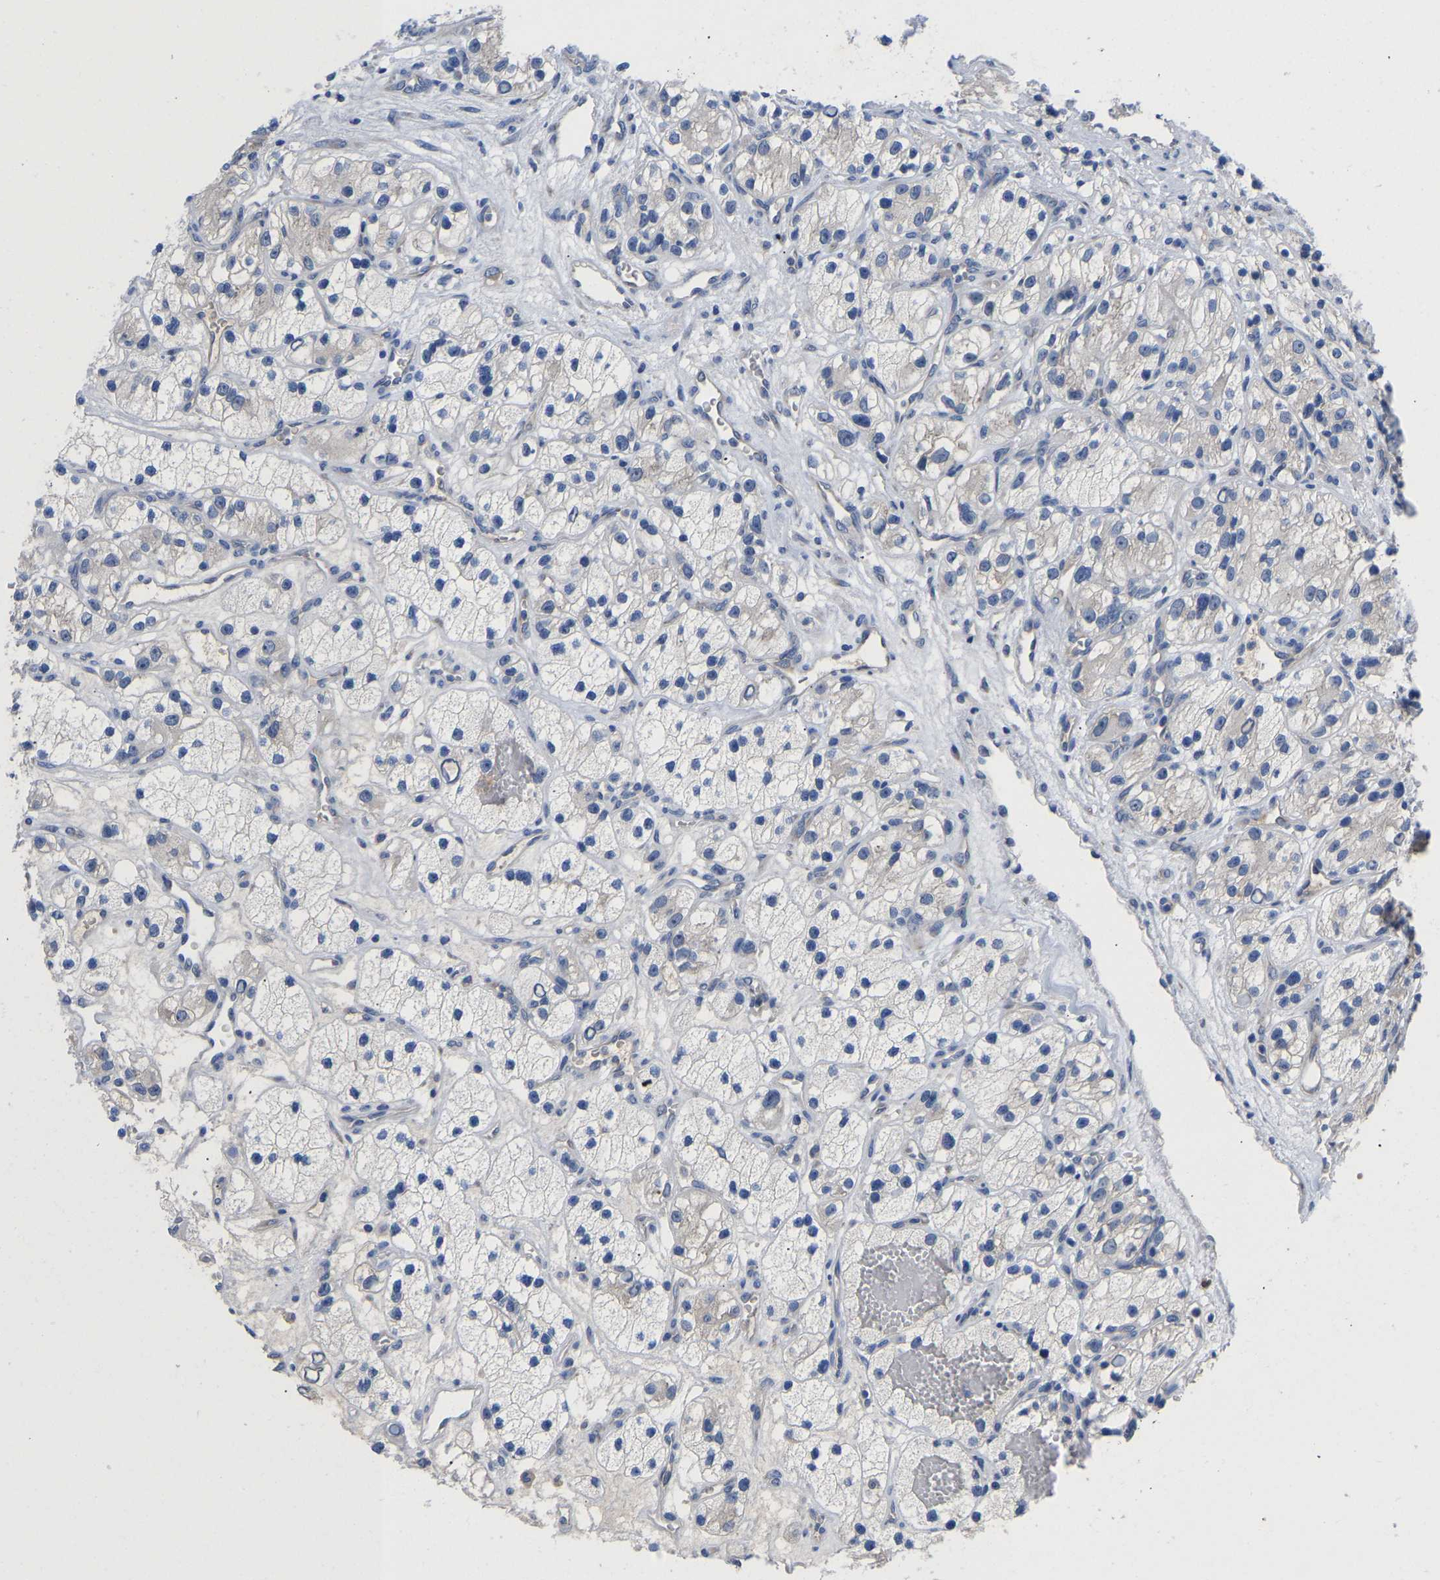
{"staining": {"intensity": "negative", "quantity": "none", "location": "none"}, "tissue": "renal cancer", "cell_type": "Tumor cells", "image_type": "cancer", "snomed": [{"axis": "morphology", "description": "Adenocarcinoma, NOS"}, {"axis": "topography", "description": "Kidney"}], "caption": "Tumor cells are negative for protein expression in human renal adenocarcinoma.", "gene": "ABCA10", "patient": {"sex": "female", "age": 57}}